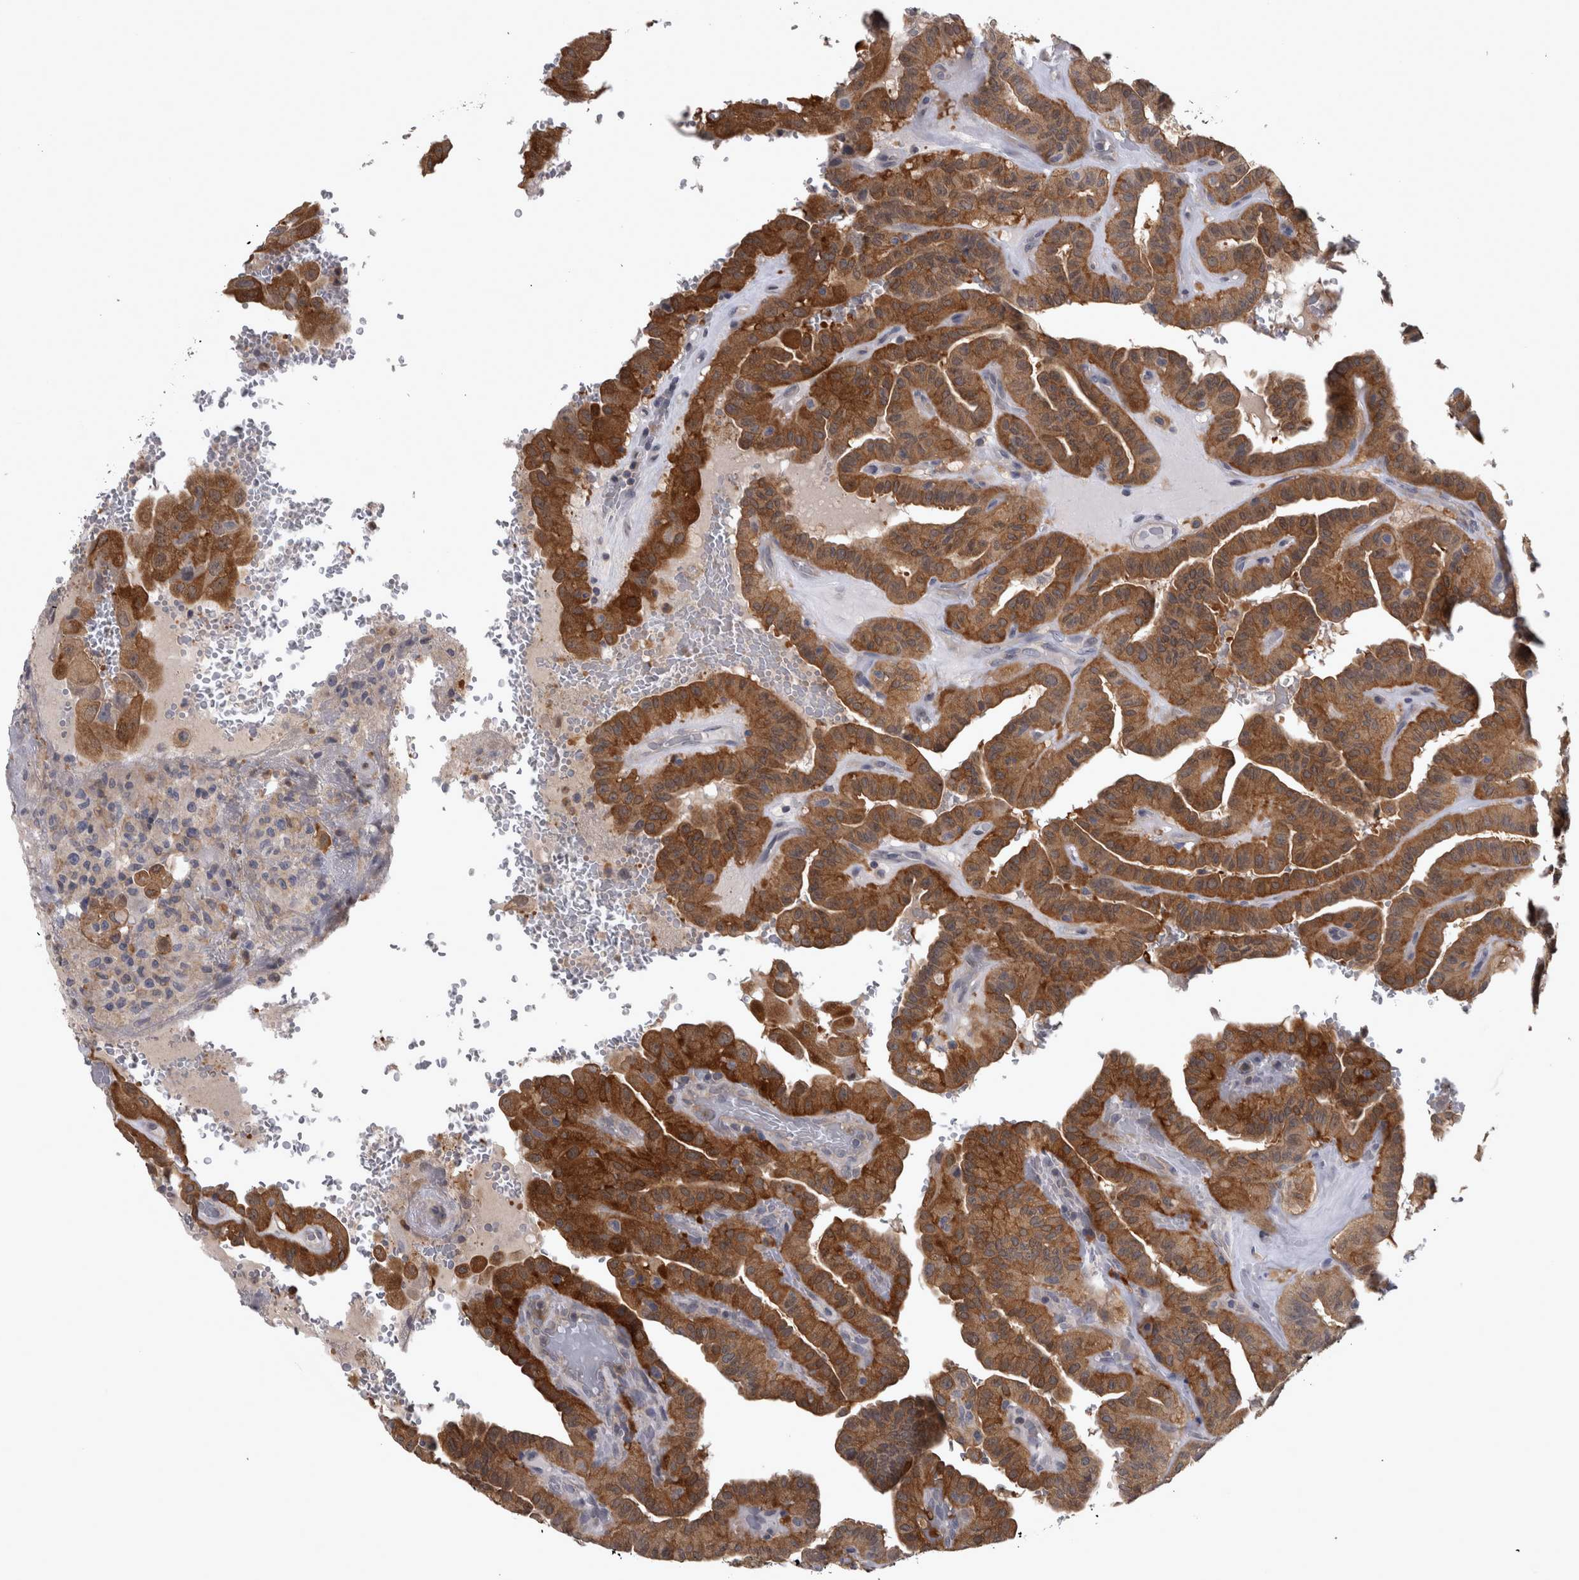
{"staining": {"intensity": "strong", "quantity": ">75%", "location": "cytoplasmic/membranous"}, "tissue": "thyroid cancer", "cell_type": "Tumor cells", "image_type": "cancer", "snomed": [{"axis": "morphology", "description": "Papillary adenocarcinoma, NOS"}, {"axis": "topography", "description": "Thyroid gland"}], "caption": "Strong cytoplasmic/membranous expression for a protein is seen in about >75% of tumor cells of thyroid cancer using immunohistochemistry.", "gene": "PRKCI", "patient": {"sex": "male", "age": 77}}